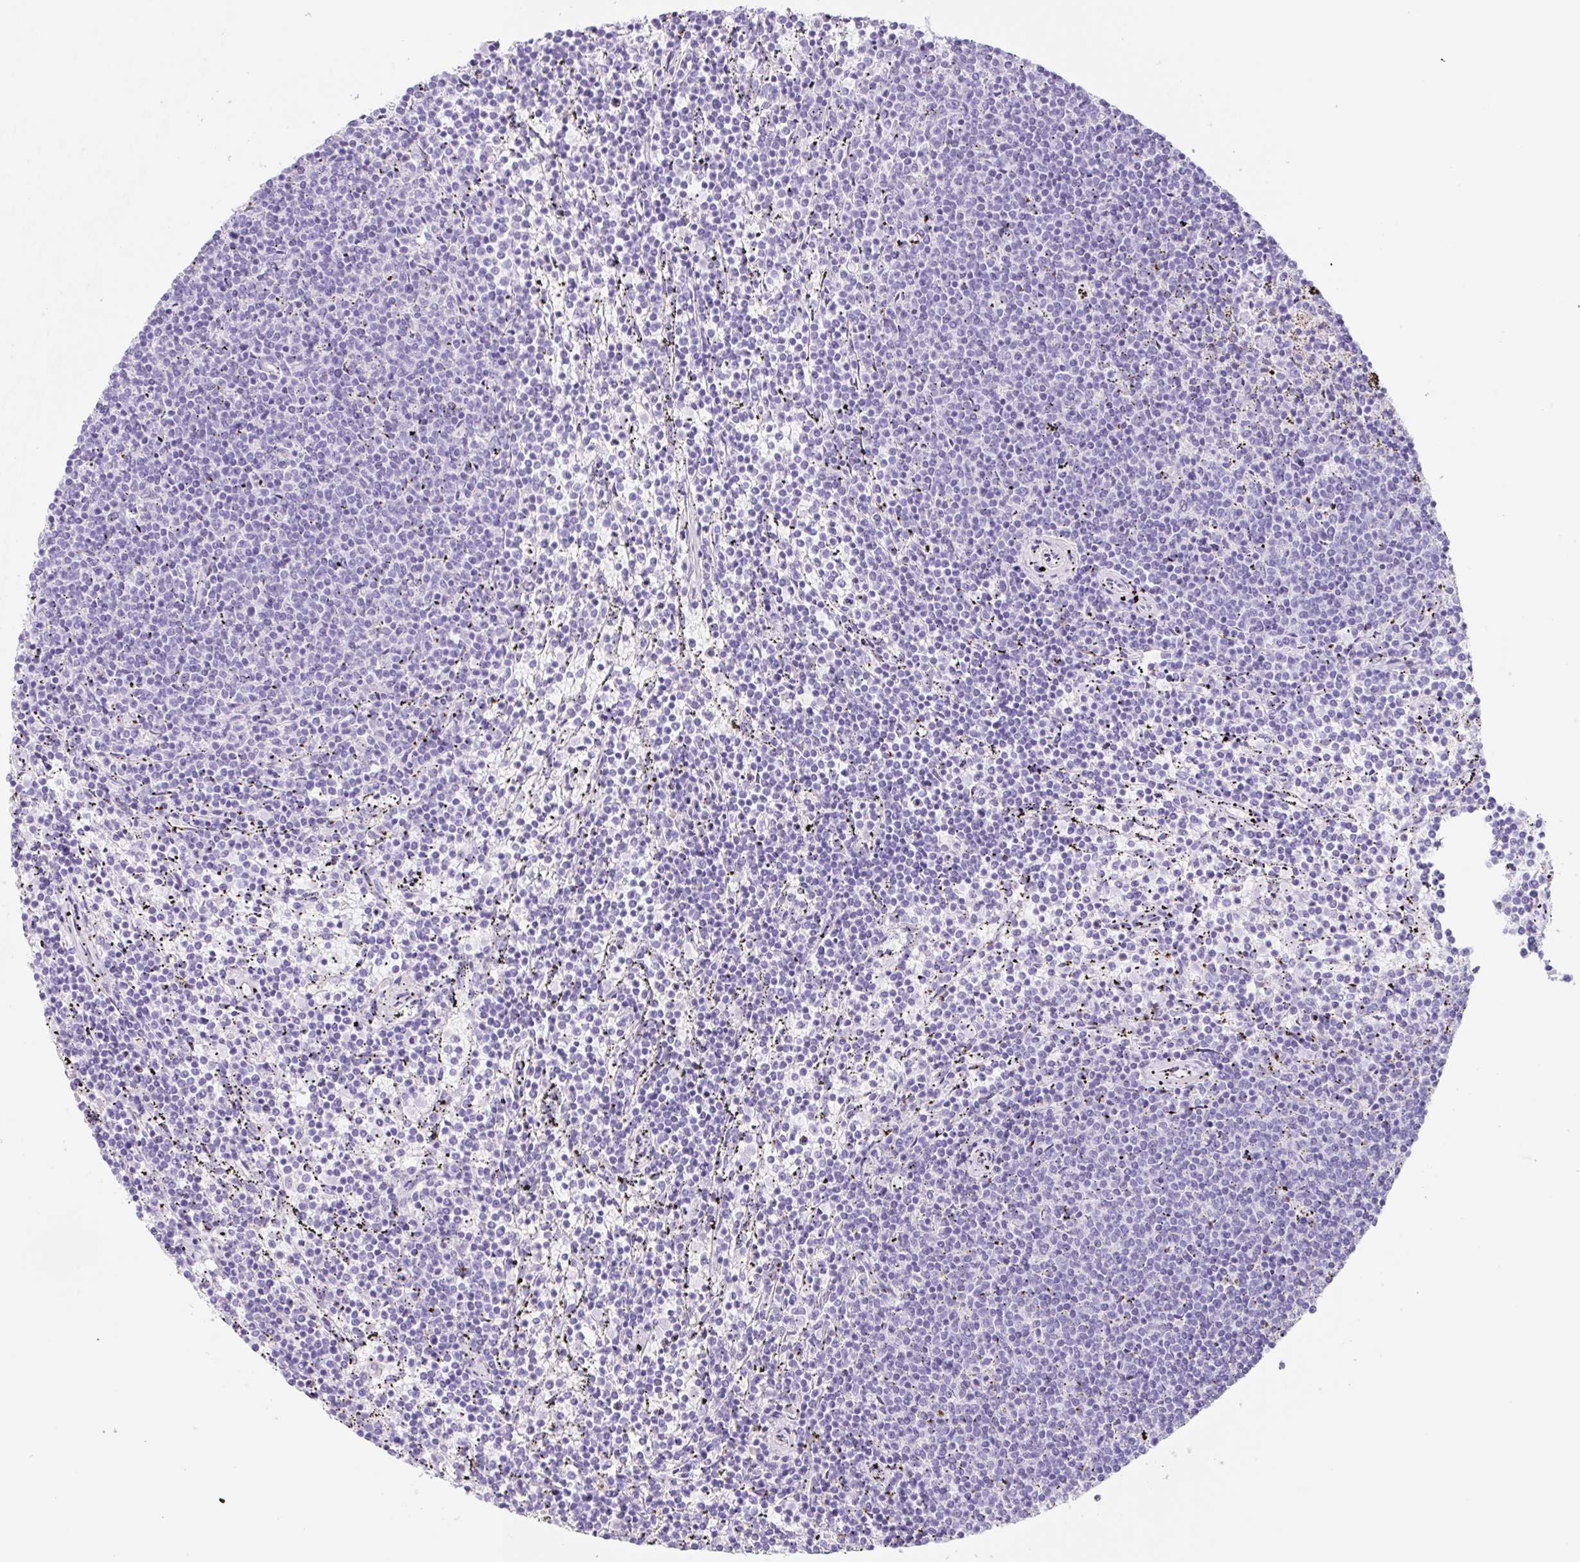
{"staining": {"intensity": "negative", "quantity": "none", "location": "none"}, "tissue": "lymphoma", "cell_type": "Tumor cells", "image_type": "cancer", "snomed": [{"axis": "morphology", "description": "Malignant lymphoma, non-Hodgkin's type, Low grade"}, {"axis": "topography", "description": "Spleen"}], "caption": "Tumor cells show no significant positivity in lymphoma. Brightfield microscopy of immunohistochemistry (IHC) stained with DAB (brown) and hematoxylin (blue), captured at high magnification.", "gene": "KLK8", "patient": {"sex": "female", "age": 50}}